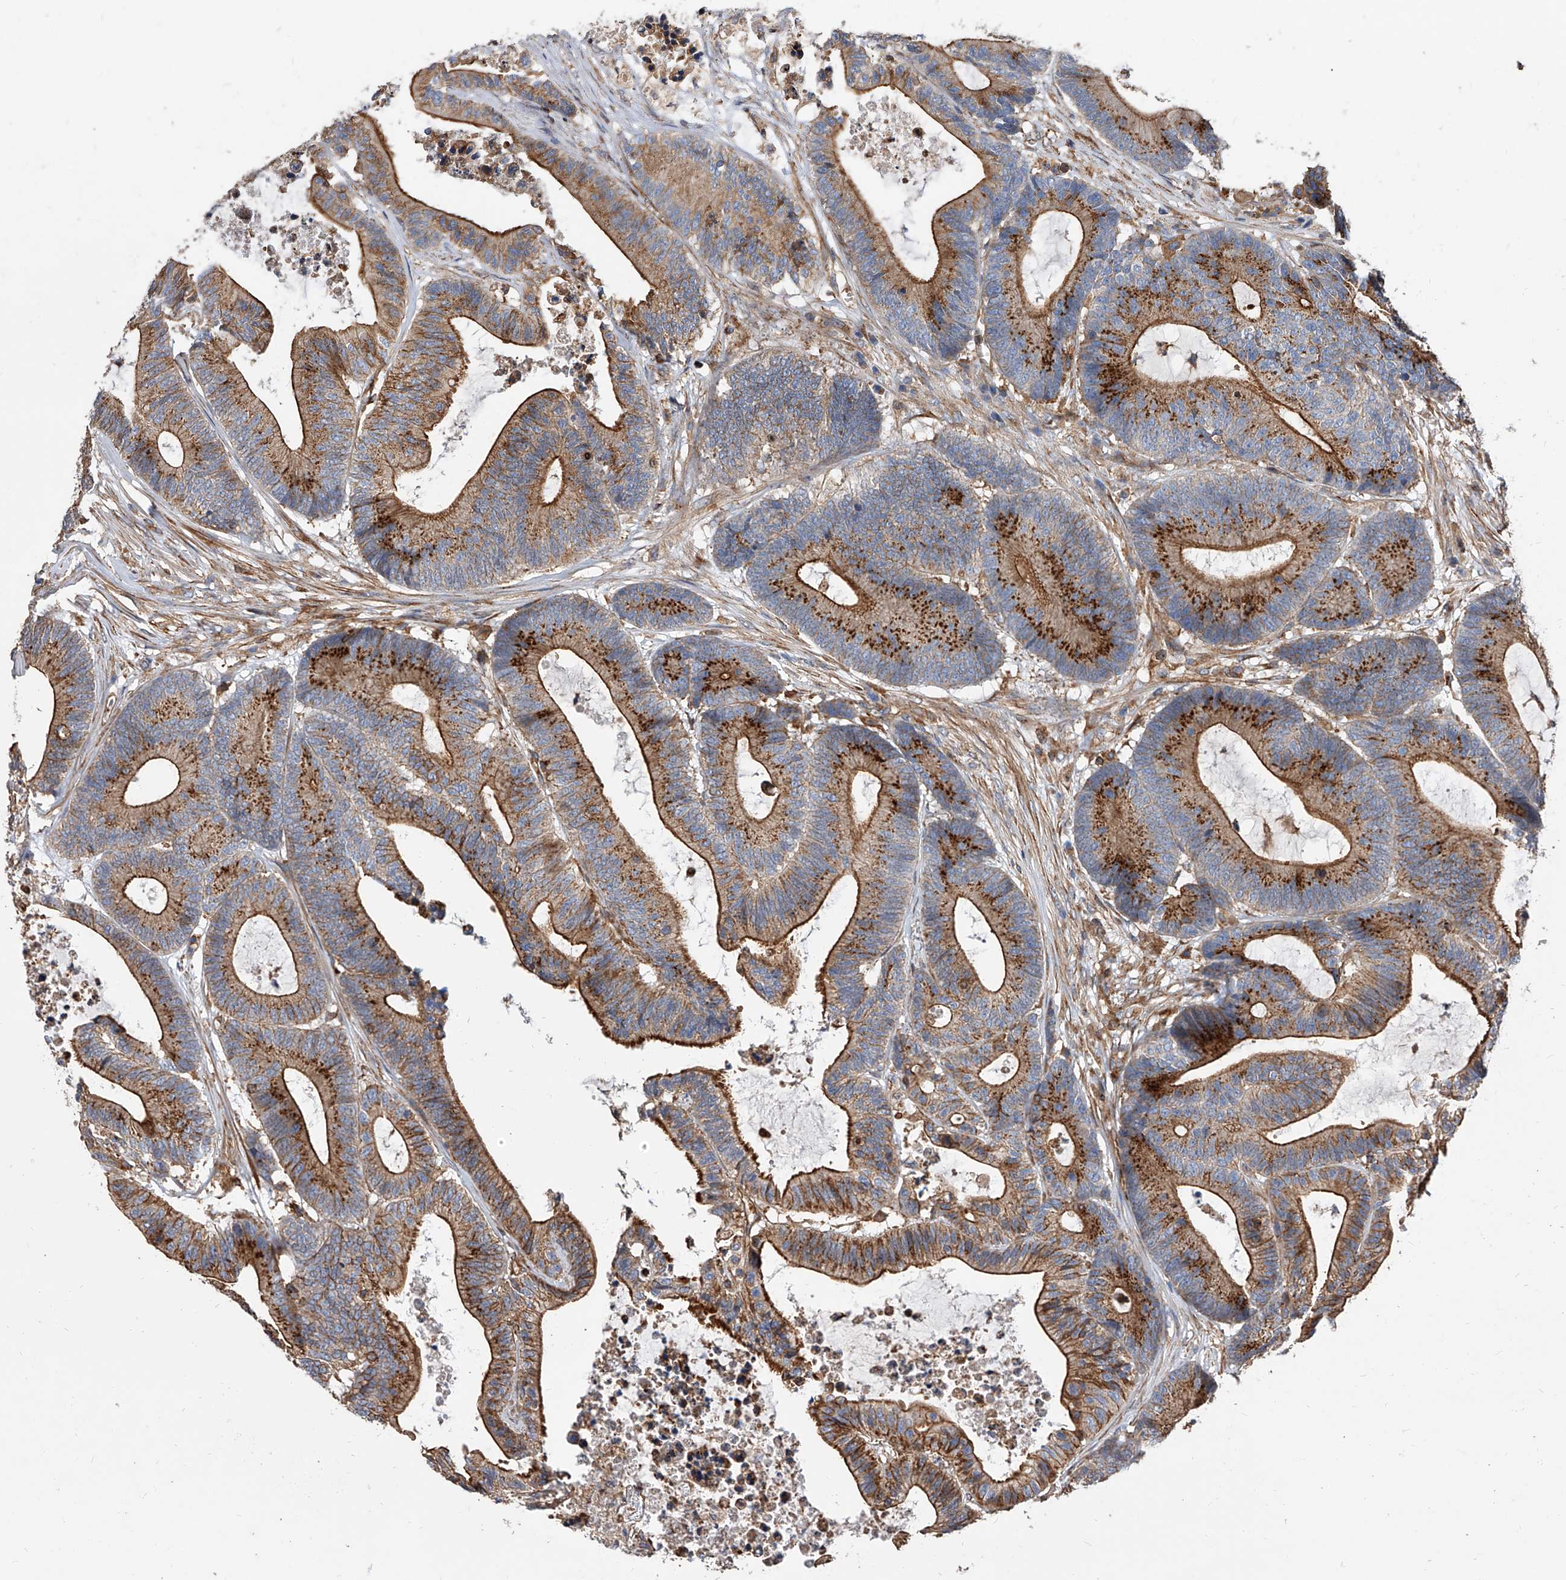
{"staining": {"intensity": "moderate", "quantity": ">75%", "location": "cytoplasmic/membranous"}, "tissue": "colorectal cancer", "cell_type": "Tumor cells", "image_type": "cancer", "snomed": [{"axis": "morphology", "description": "Adenocarcinoma, NOS"}, {"axis": "topography", "description": "Colon"}], "caption": "Tumor cells exhibit medium levels of moderate cytoplasmic/membranous staining in approximately >75% of cells in human adenocarcinoma (colorectal). (IHC, brightfield microscopy, high magnification).", "gene": "PISD", "patient": {"sex": "female", "age": 84}}